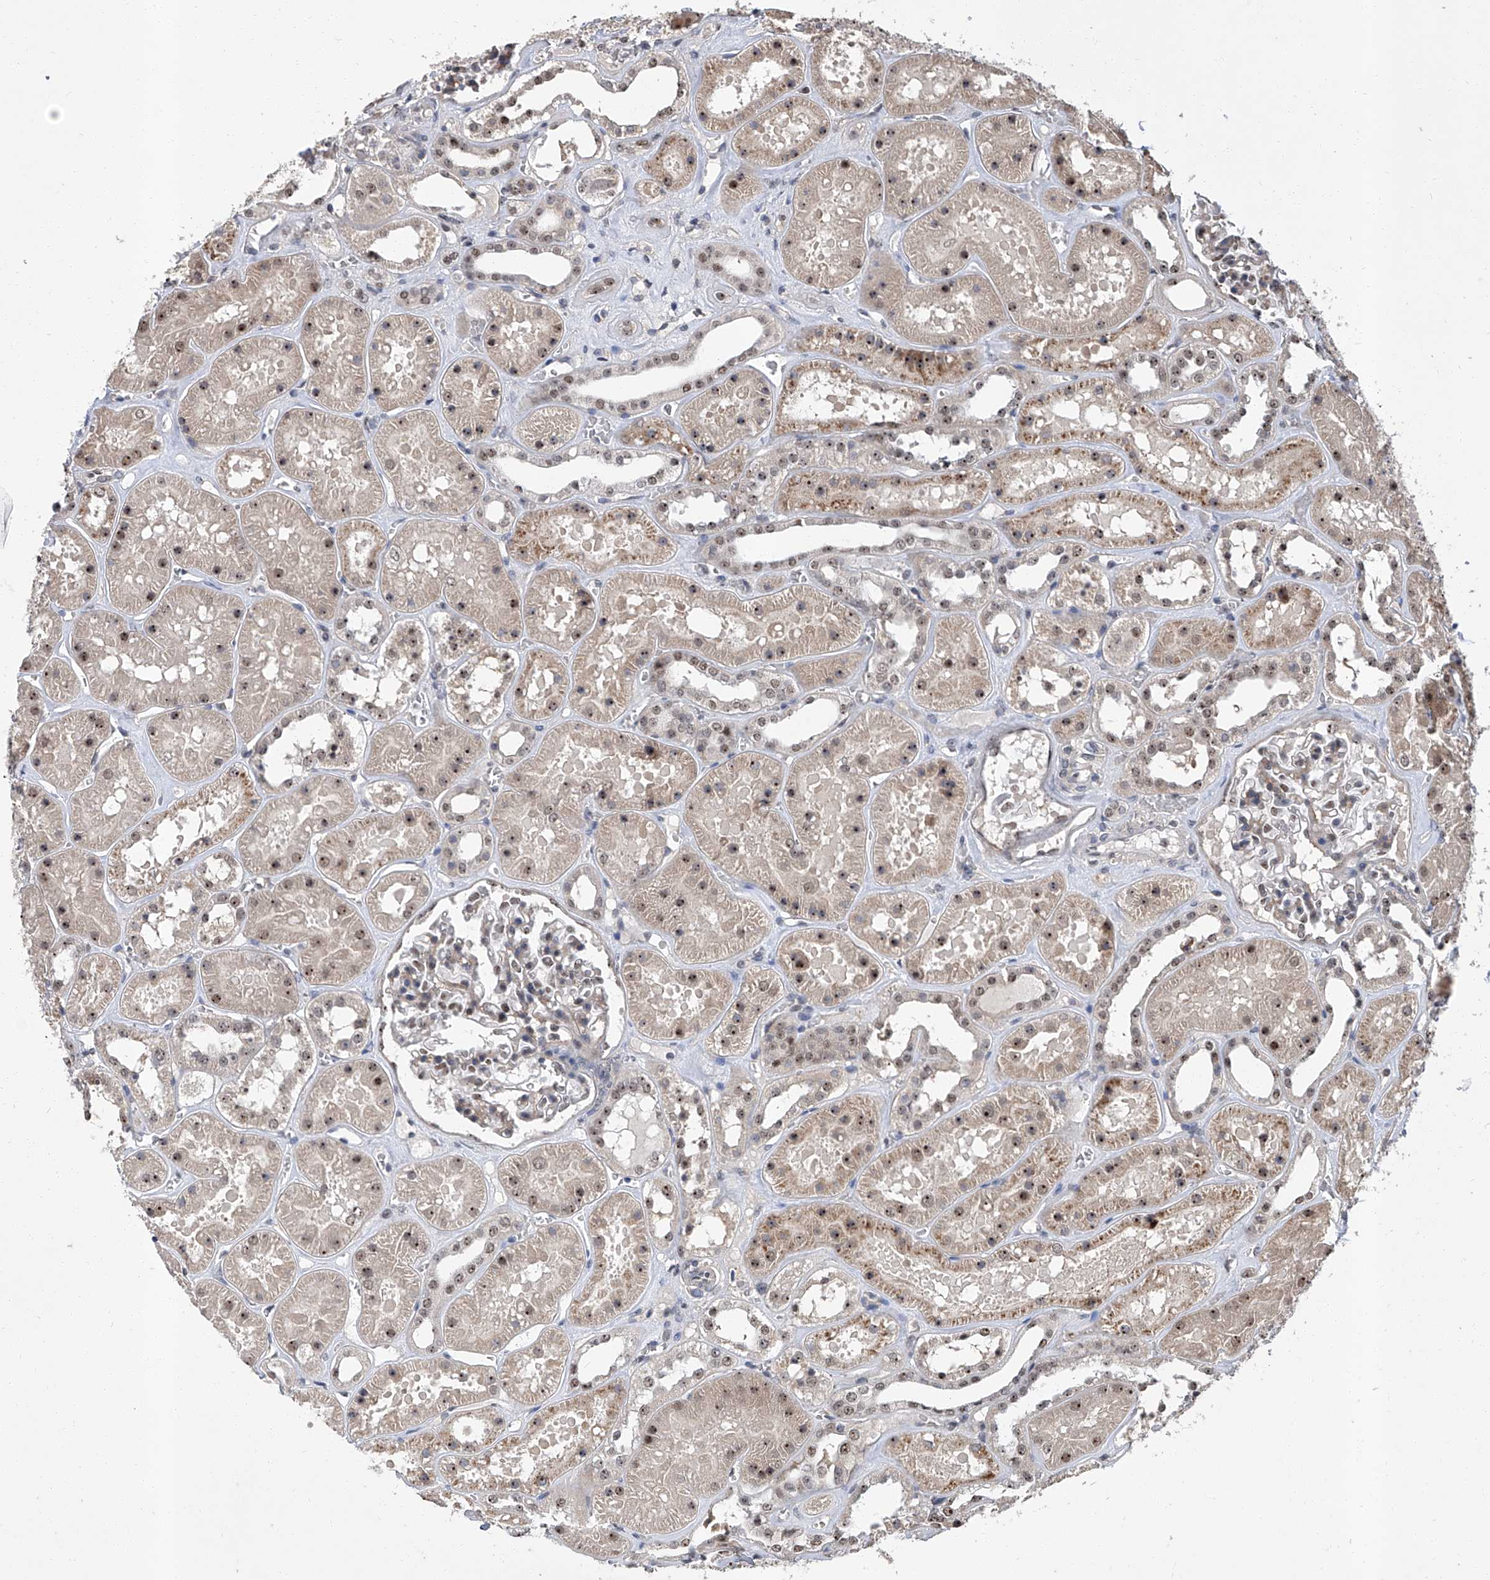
{"staining": {"intensity": "negative", "quantity": "none", "location": "none"}, "tissue": "kidney", "cell_type": "Cells in glomeruli", "image_type": "normal", "snomed": [{"axis": "morphology", "description": "Normal tissue, NOS"}, {"axis": "topography", "description": "Kidney"}], "caption": "The photomicrograph displays no significant positivity in cells in glomeruli of kidney. The staining is performed using DAB brown chromogen with nuclei counter-stained in using hematoxylin.", "gene": "CMTR1", "patient": {"sex": "female", "age": 41}}